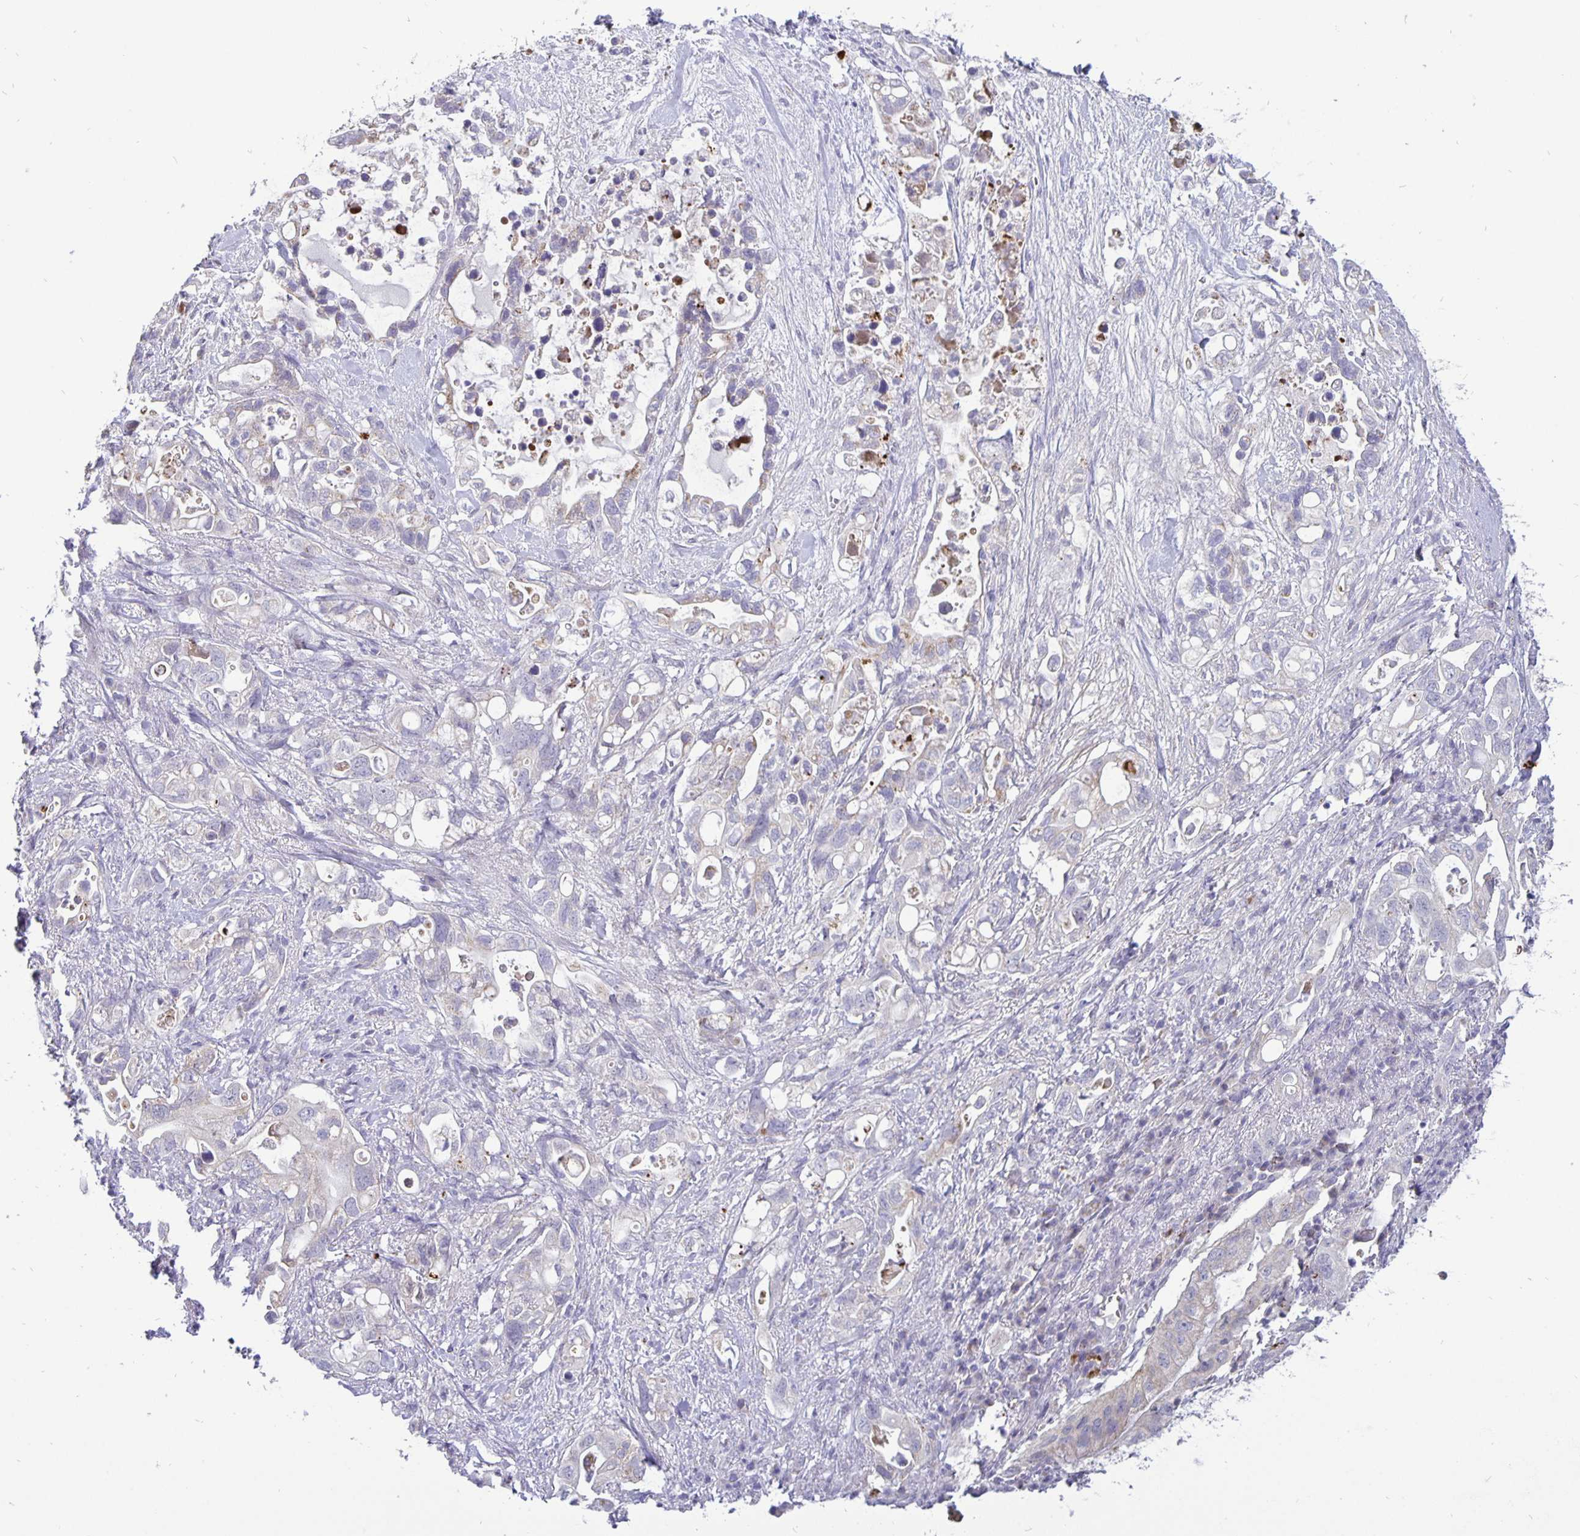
{"staining": {"intensity": "negative", "quantity": "none", "location": "none"}, "tissue": "pancreatic cancer", "cell_type": "Tumor cells", "image_type": "cancer", "snomed": [{"axis": "morphology", "description": "Adenocarcinoma, NOS"}, {"axis": "topography", "description": "Pancreas"}], "caption": "There is no significant expression in tumor cells of adenocarcinoma (pancreatic). (DAB (3,3'-diaminobenzidine) immunohistochemistry (IHC) visualized using brightfield microscopy, high magnification).", "gene": "ERBB2", "patient": {"sex": "female", "age": 72}}